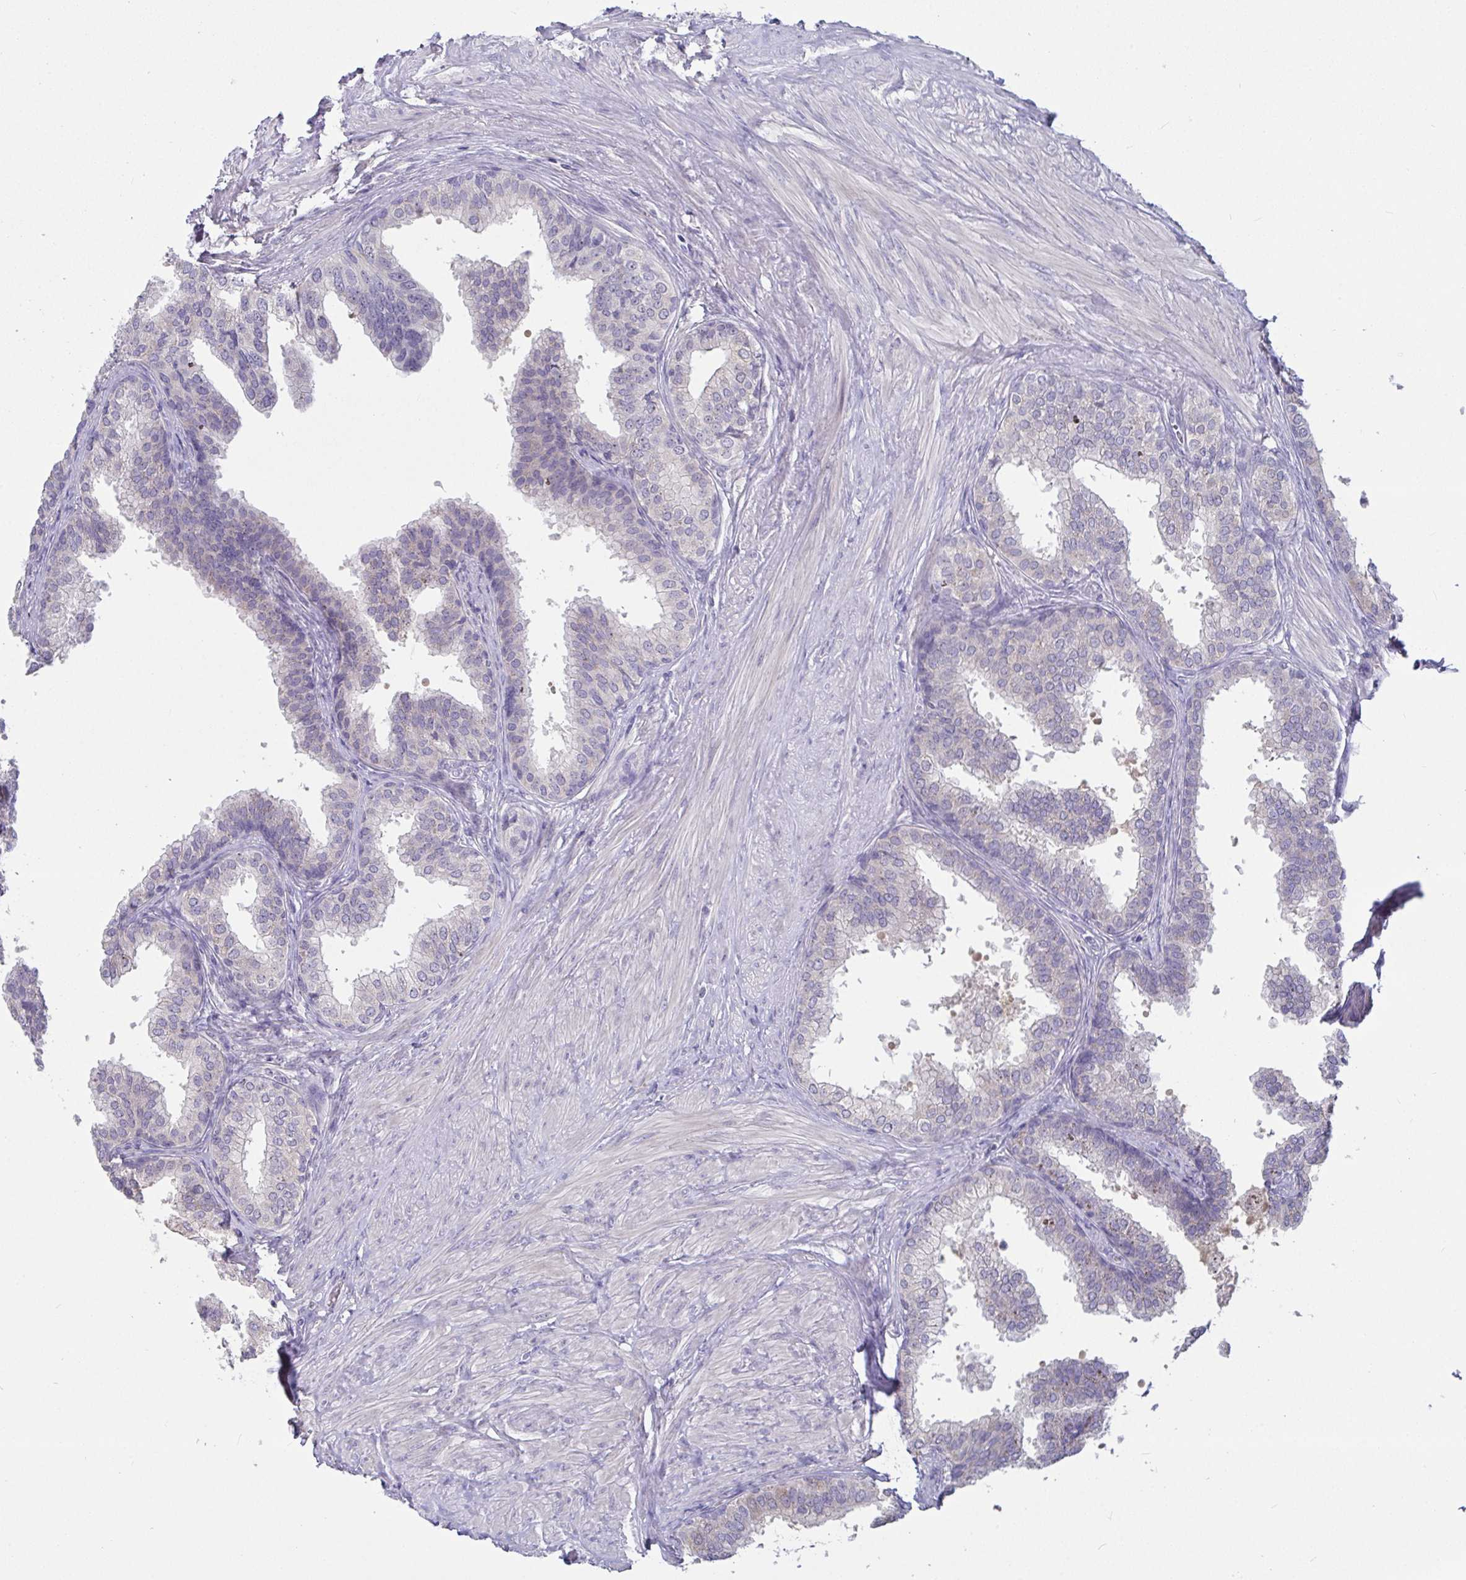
{"staining": {"intensity": "negative", "quantity": "none", "location": "none"}, "tissue": "prostate", "cell_type": "Glandular cells", "image_type": "normal", "snomed": [{"axis": "morphology", "description": "Normal tissue, NOS"}, {"axis": "topography", "description": "Prostate"}, {"axis": "topography", "description": "Peripheral nerve tissue"}], "caption": "Immunohistochemistry (IHC) image of unremarkable prostate: prostate stained with DAB (3,3'-diaminobenzidine) exhibits no significant protein expression in glandular cells.", "gene": "MYC", "patient": {"sex": "male", "age": 55}}